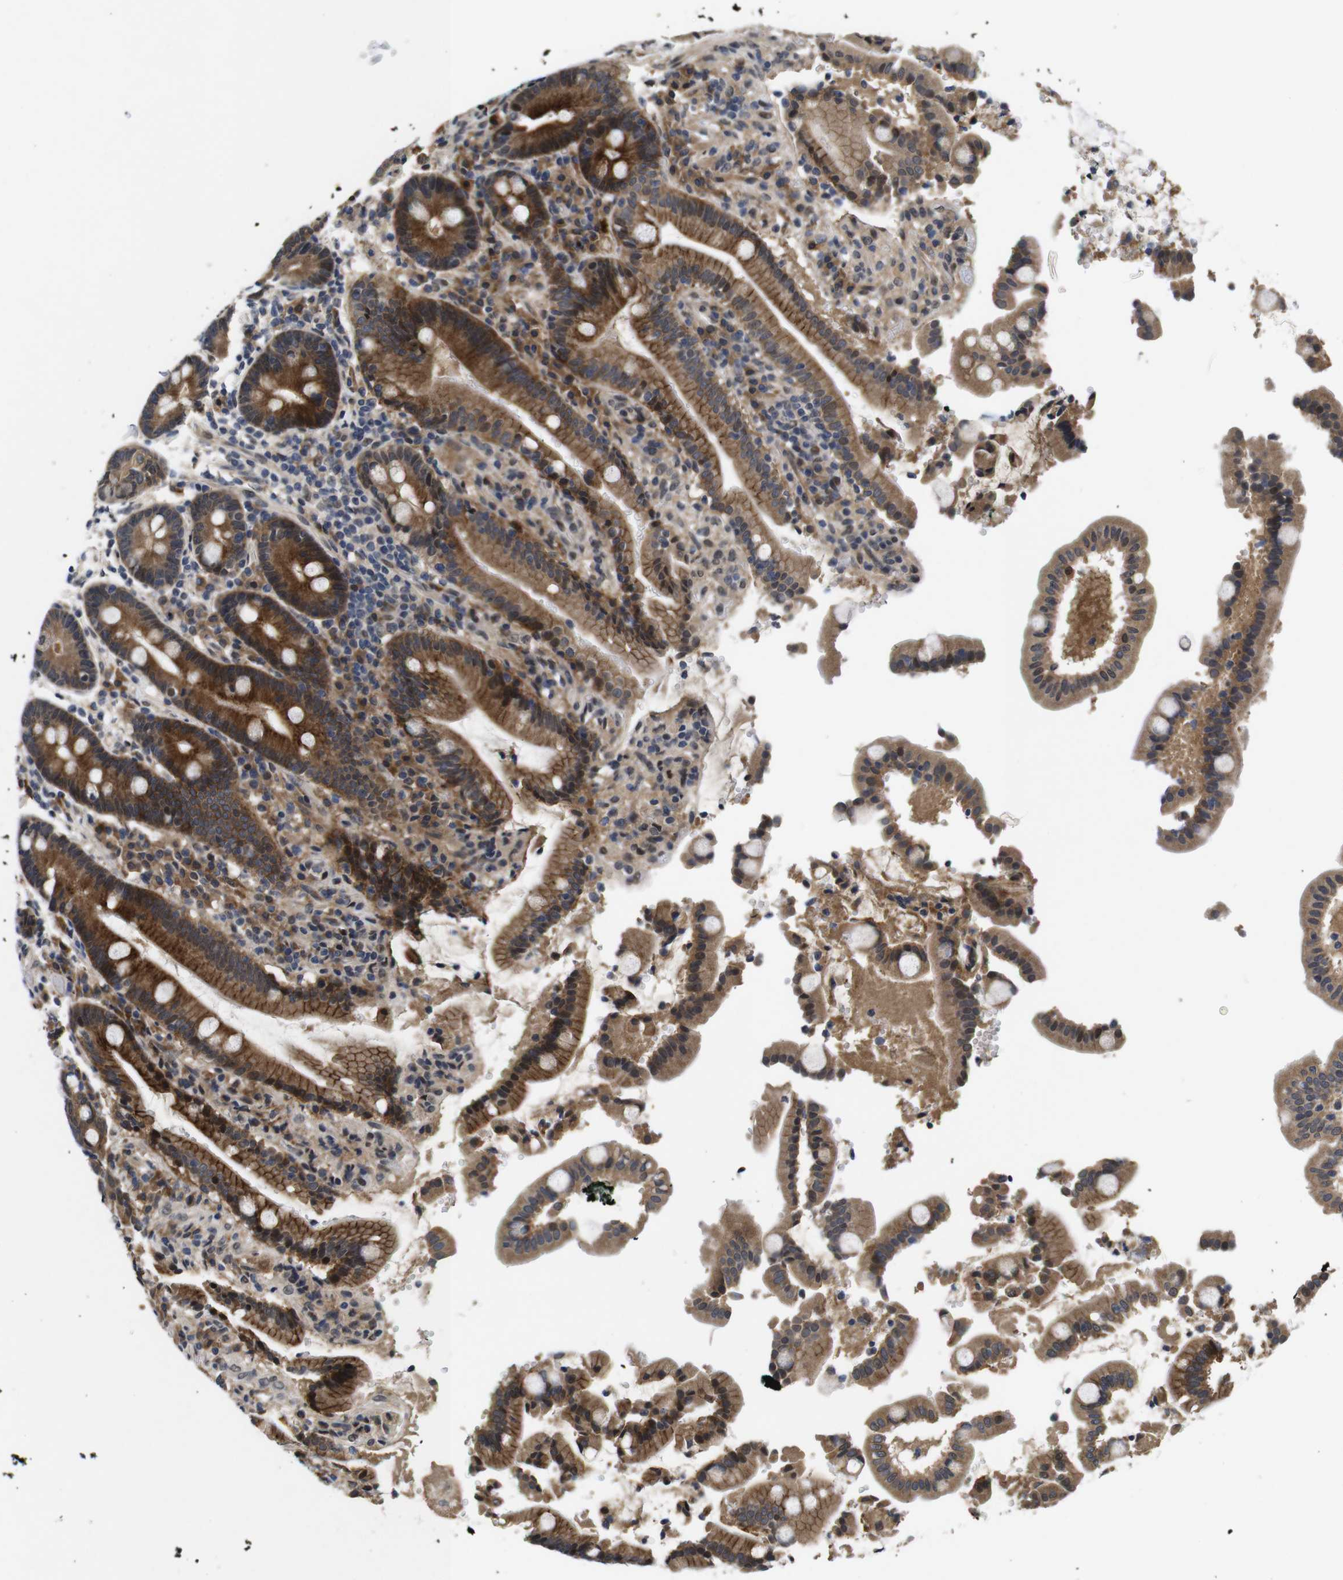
{"staining": {"intensity": "moderate", "quantity": ">75%", "location": "cytoplasmic/membranous"}, "tissue": "duodenum", "cell_type": "Glandular cells", "image_type": "normal", "snomed": [{"axis": "morphology", "description": "Normal tissue, NOS"}, {"axis": "topography", "description": "Small intestine, NOS"}], "caption": "Immunohistochemistry (DAB) staining of unremarkable human duodenum exhibits moderate cytoplasmic/membranous protein positivity in approximately >75% of glandular cells.", "gene": "ZBTB46", "patient": {"sex": "female", "age": 71}}